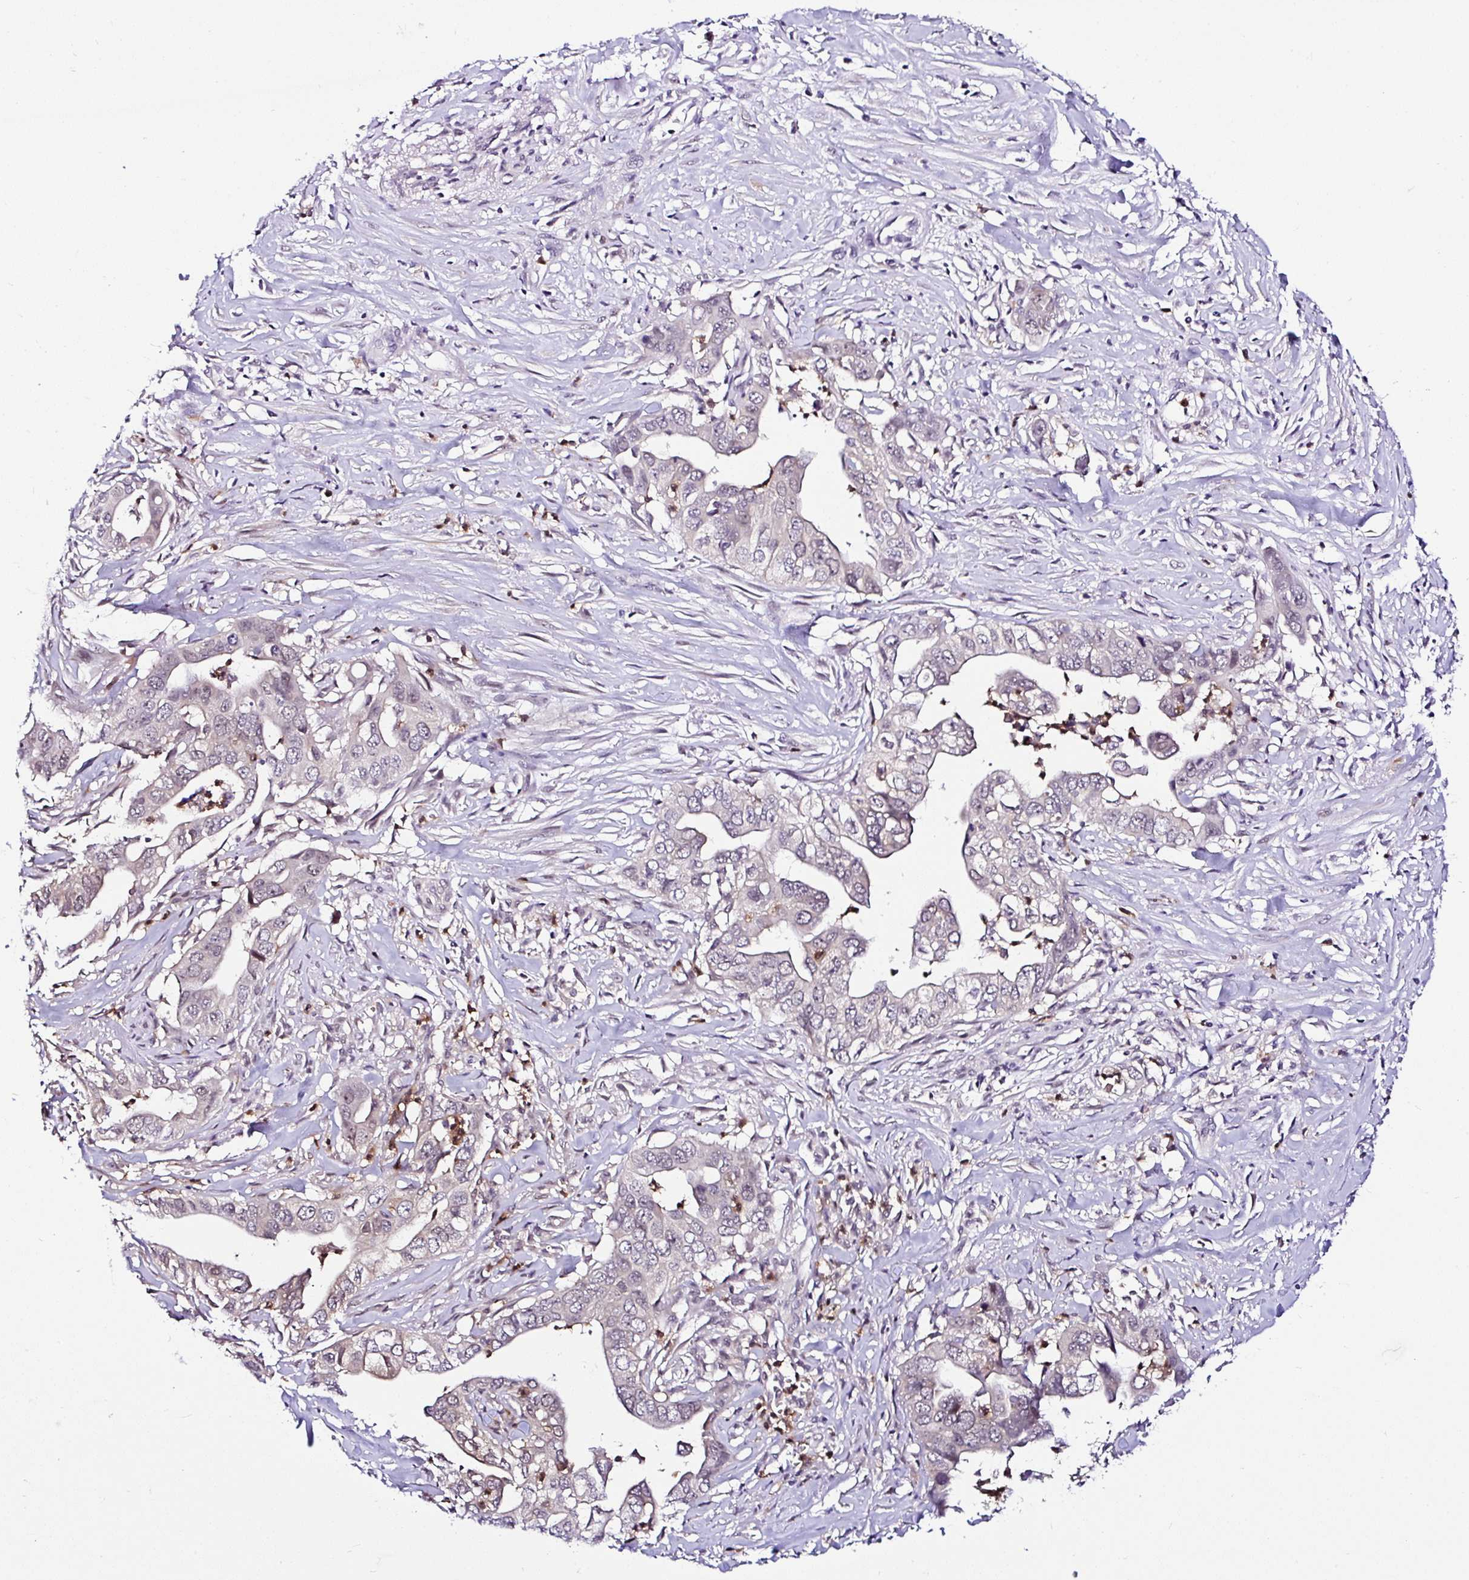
{"staining": {"intensity": "weak", "quantity": "<25%", "location": "cytoplasmic/membranous"}, "tissue": "liver cancer", "cell_type": "Tumor cells", "image_type": "cancer", "snomed": [{"axis": "morphology", "description": "Cholangiocarcinoma"}, {"axis": "topography", "description": "Liver"}], "caption": "Tumor cells show no significant protein staining in liver cancer (cholangiocarcinoma).", "gene": "PIN4", "patient": {"sex": "female", "age": 79}}